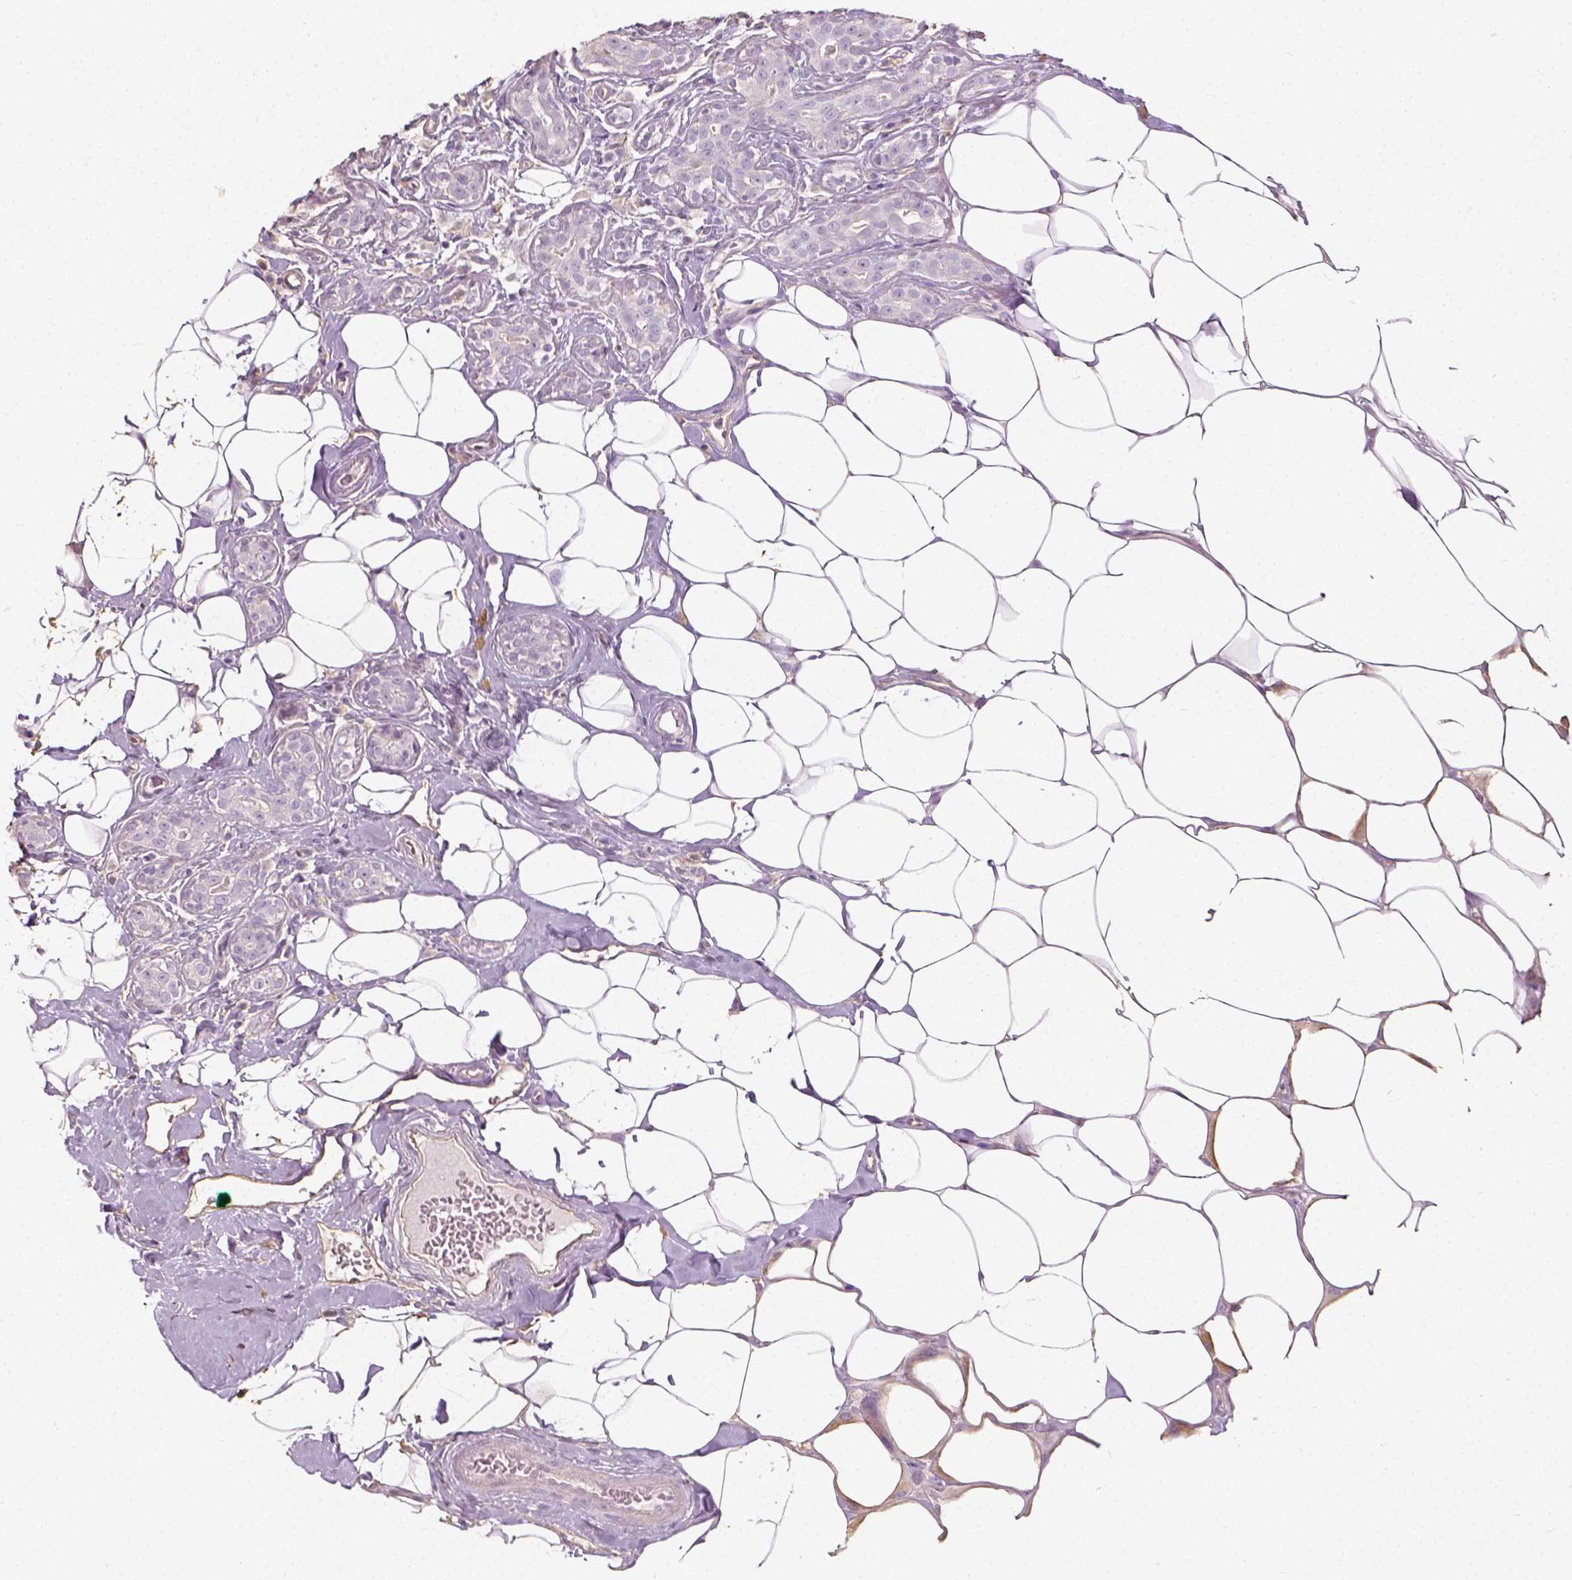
{"staining": {"intensity": "negative", "quantity": "none", "location": "none"}, "tissue": "breast cancer", "cell_type": "Tumor cells", "image_type": "cancer", "snomed": [{"axis": "morphology", "description": "Duct carcinoma"}, {"axis": "topography", "description": "Breast"}], "caption": "Immunohistochemistry micrograph of neoplastic tissue: human breast cancer stained with DAB shows no significant protein staining in tumor cells.", "gene": "DHCR24", "patient": {"sex": "female", "age": 43}}